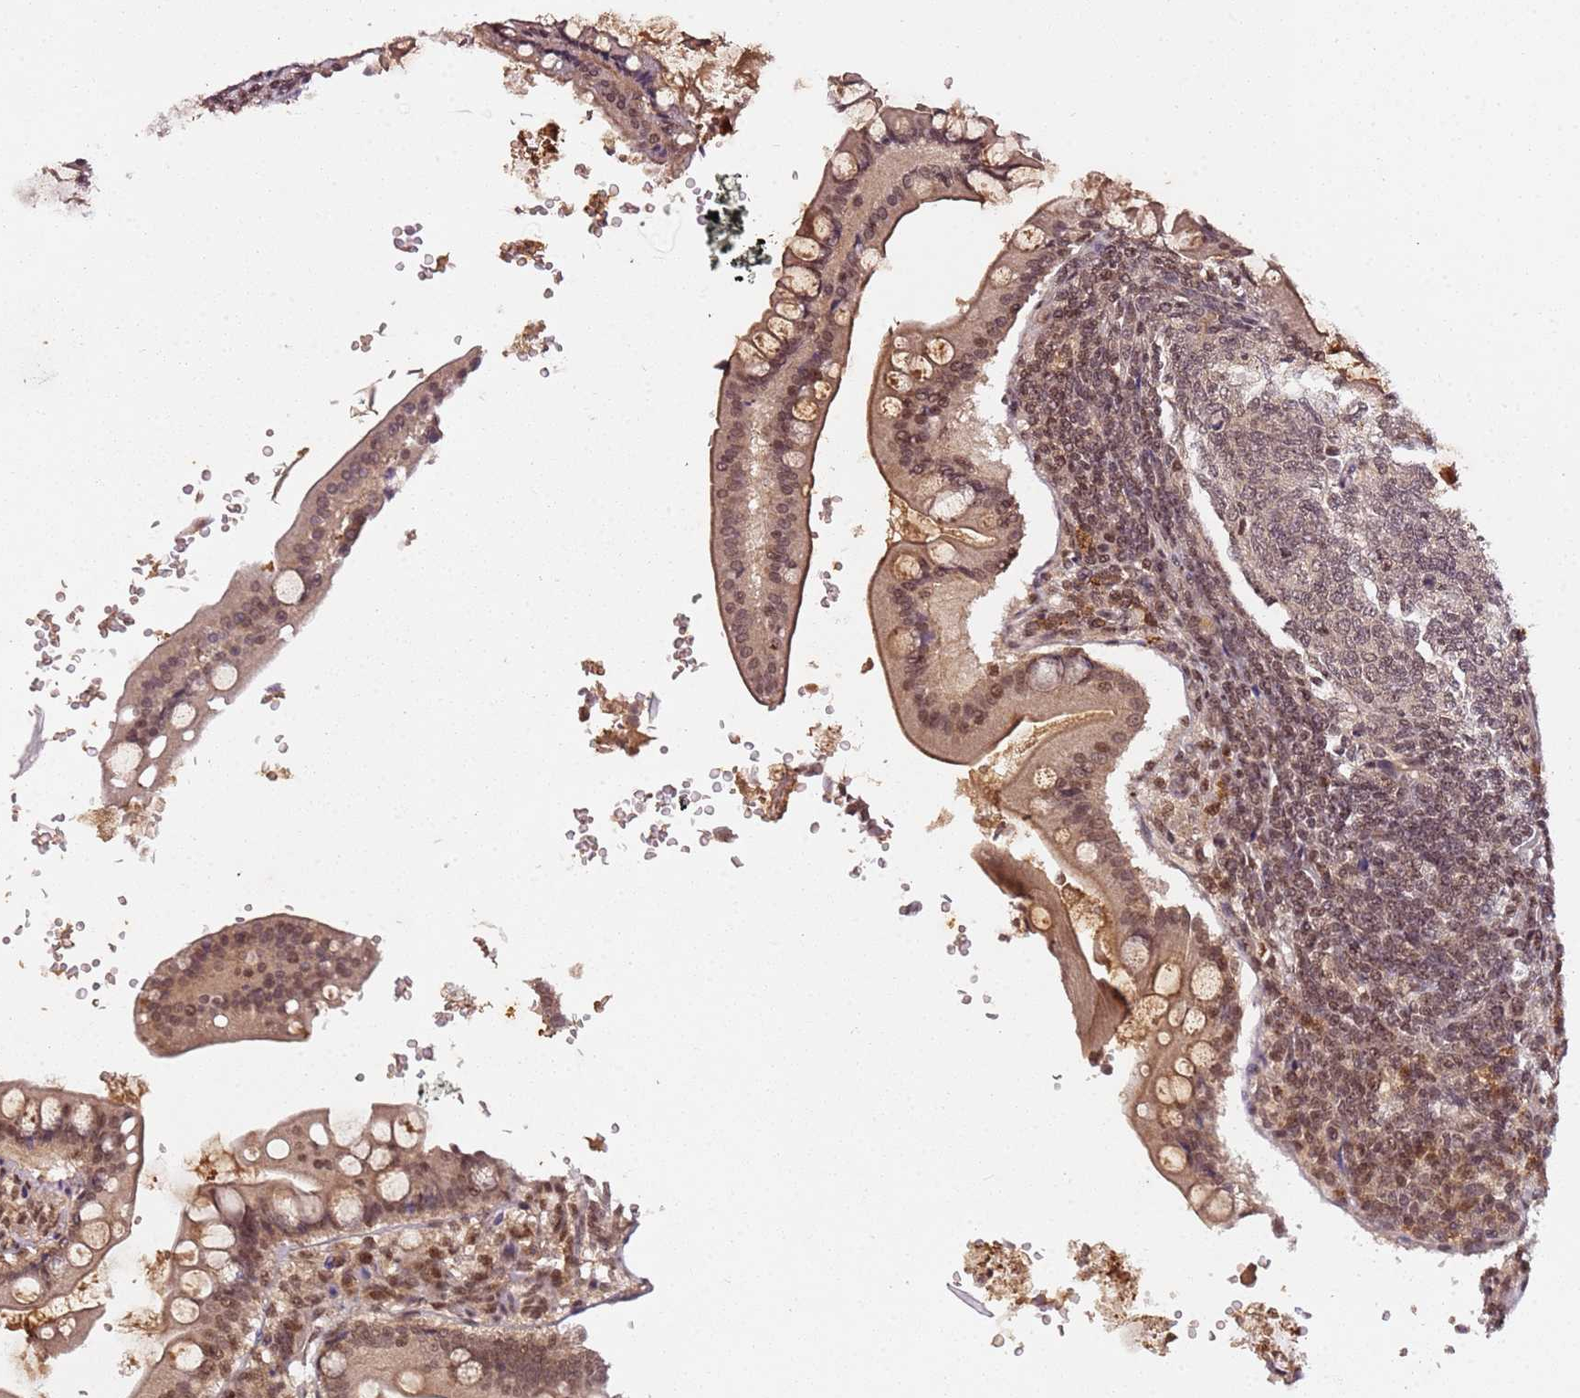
{"staining": {"intensity": "moderate", "quantity": ">75%", "location": "cytoplasmic/membranous,nuclear"}, "tissue": "small intestine", "cell_type": "Glandular cells", "image_type": "normal", "snomed": [{"axis": "morphology", "description": "Normal tissue, NOS"}, {"axis": "topography", "description": "Small intestine"}], "caption": "A brown stain shows moderate cytoplasmic/membranous,nuclear staining of a protein in glandular cells of unremarkable human small intestine.", "gene": "COL1A2", "patient": {"sex": "male", "age": 7}}